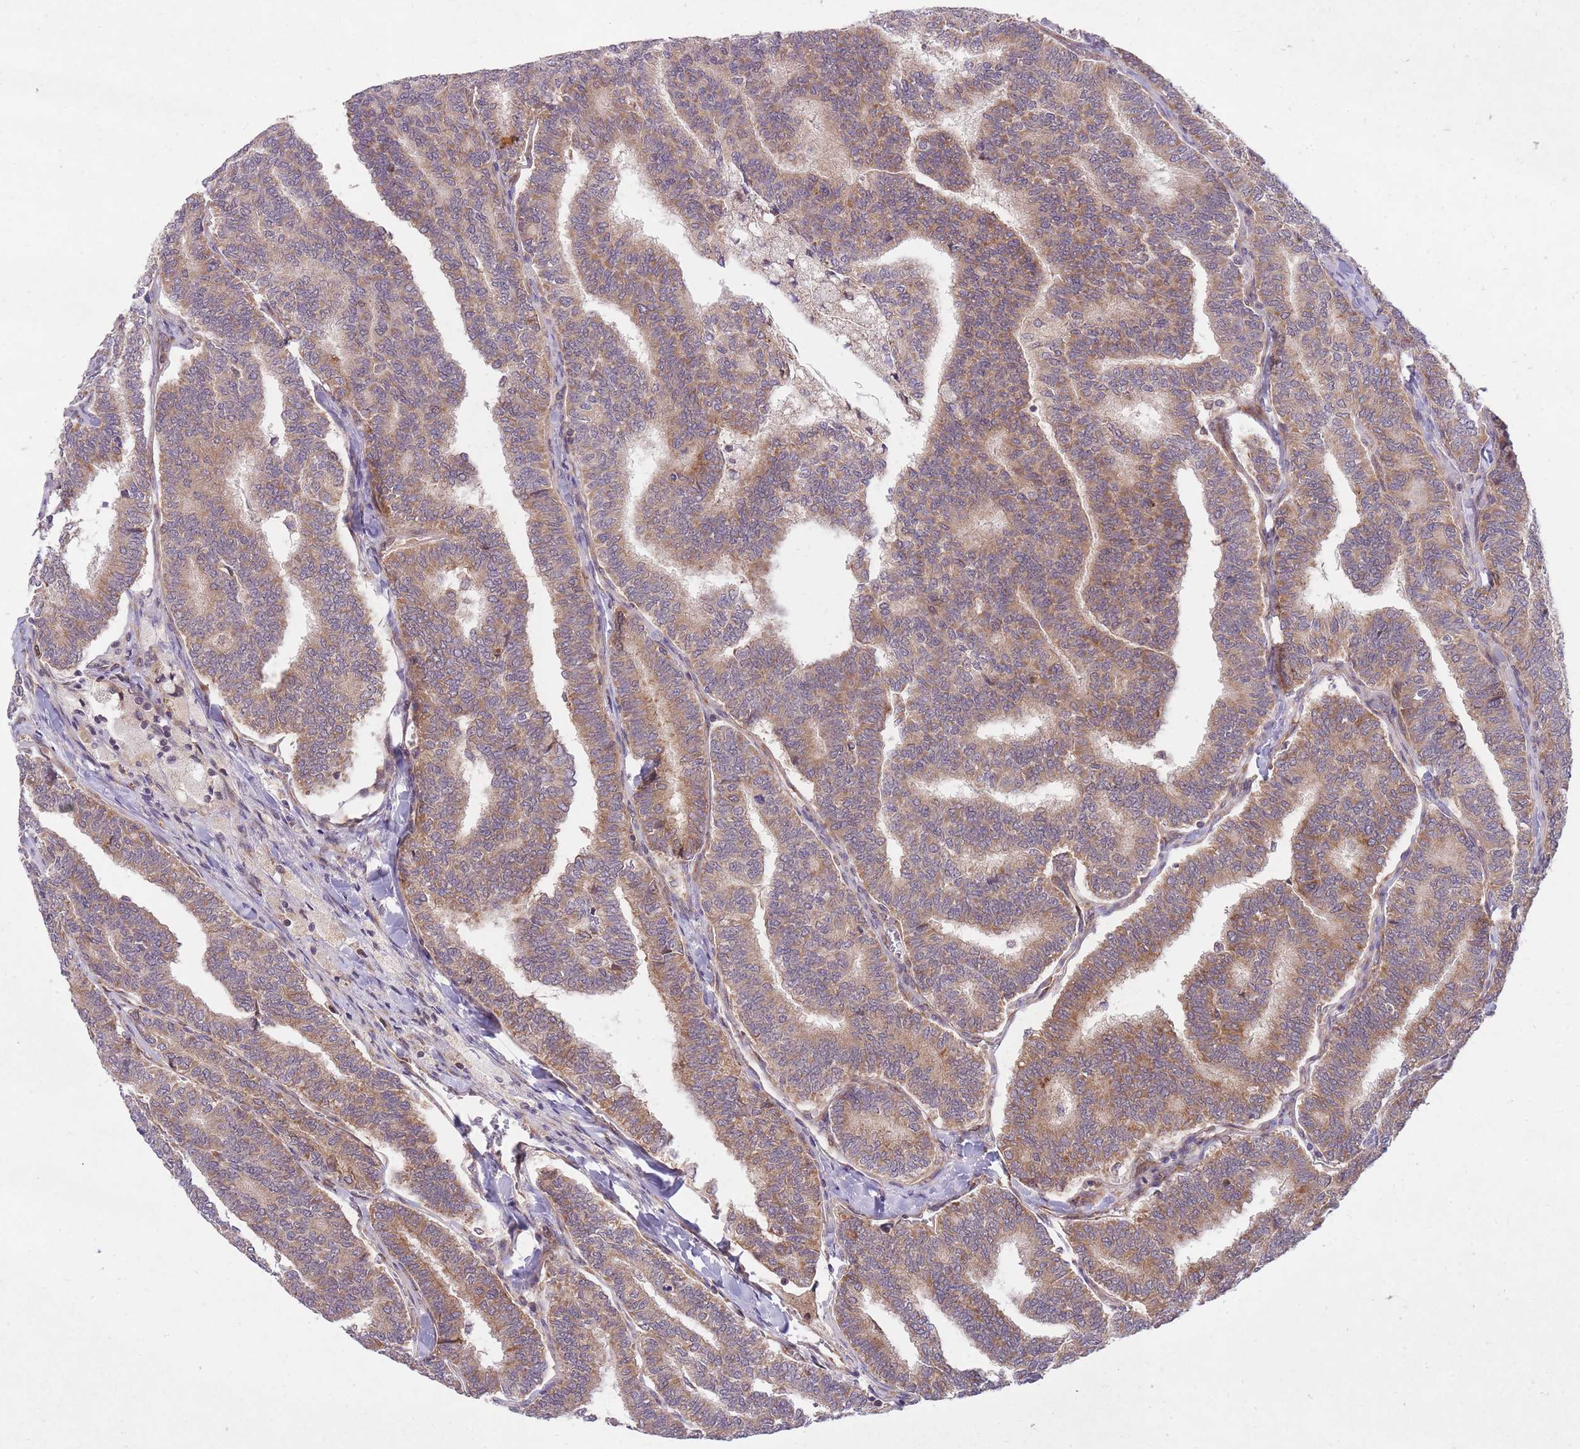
{"staining": {"intensity": "moderate", "quantity": ">75%", "location": "cytoplasmic/membranous"}, "tissue": "thyroid cancer", "cell_type": "Tumor cells", "image_type": "cancer", "snomed": [{"axis": "morphology", "description": "Papillary adenocarcinoma, NOS"}, {"axis": "topography", "description": "Thyroid gland"}], "caption": "A medium amount of moderate cytoplasmic/membranous positivity is appreciated in approximately >75% of tumor cells in thyroid cancer tissue.", "gene": "TTLL3", "patient": {"sex": "female", "age": 35}}